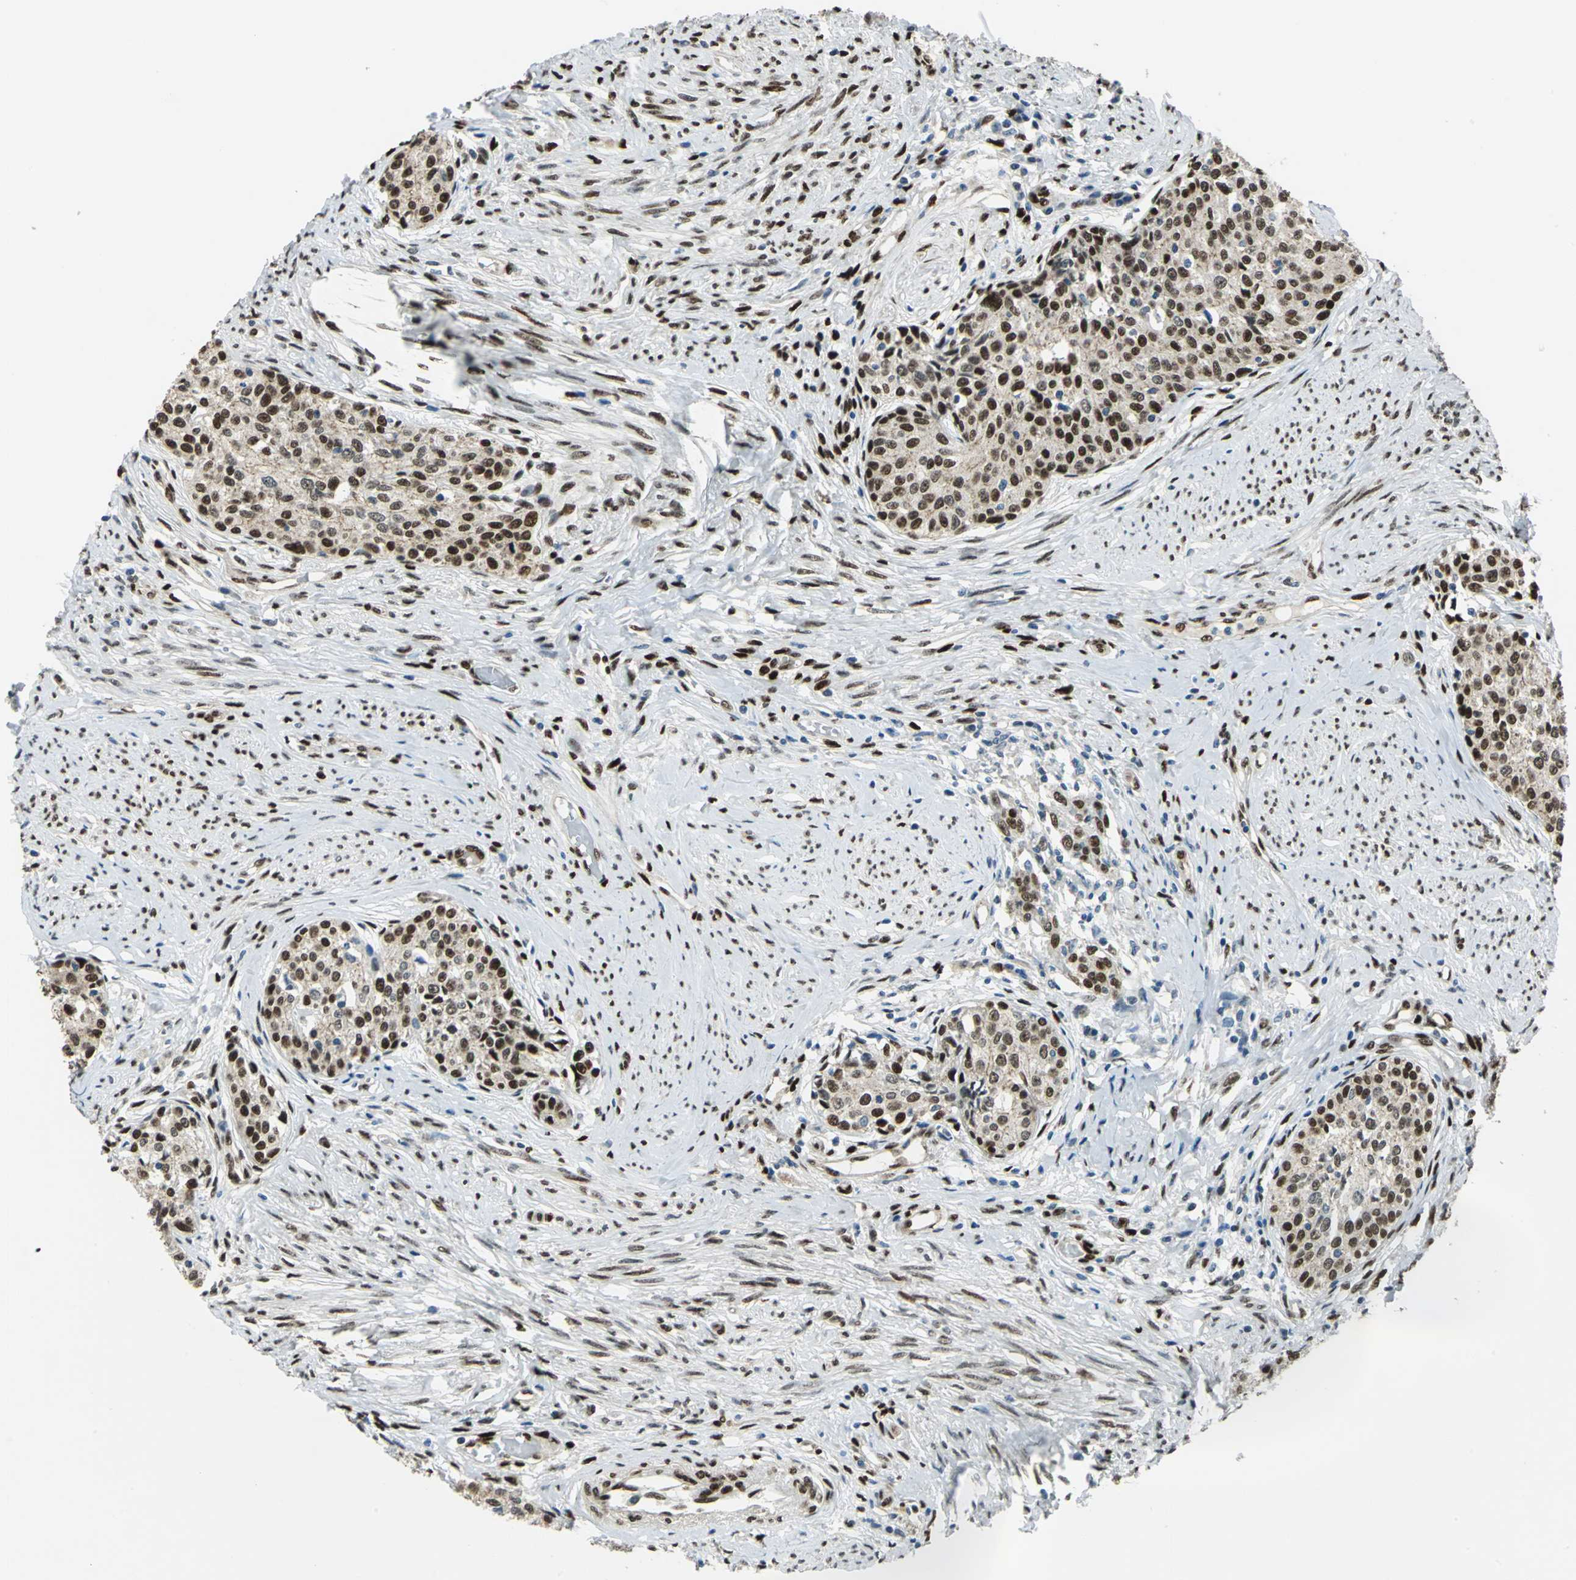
{"staining": {"intensity": "strong", "quantity": ">75%", "location": "cytoplasmic/membranous,nuclear"}, "tissue": "cervical cancer", "cell_type": "Tumor cells", "image_type": "cancer", "snomed": [{"axis": "morphology", "description": "Squamous cell carcinoma, NOS"}, {"axis": "morphology", "description": "Adenocarcinoma, NOS"}, {"axis": "topography", "description": "Cervix"}], "caption": "High-power microscopy captured an immunohistochemistry photomicrograph of squamous cell carcinoma (cervical), revealing strong cytoplasmic/membranous and nuclear expression in about >75% of tumor cells.", "gene": "NFIA", "patient": {"sex": "female", "age": 52}}